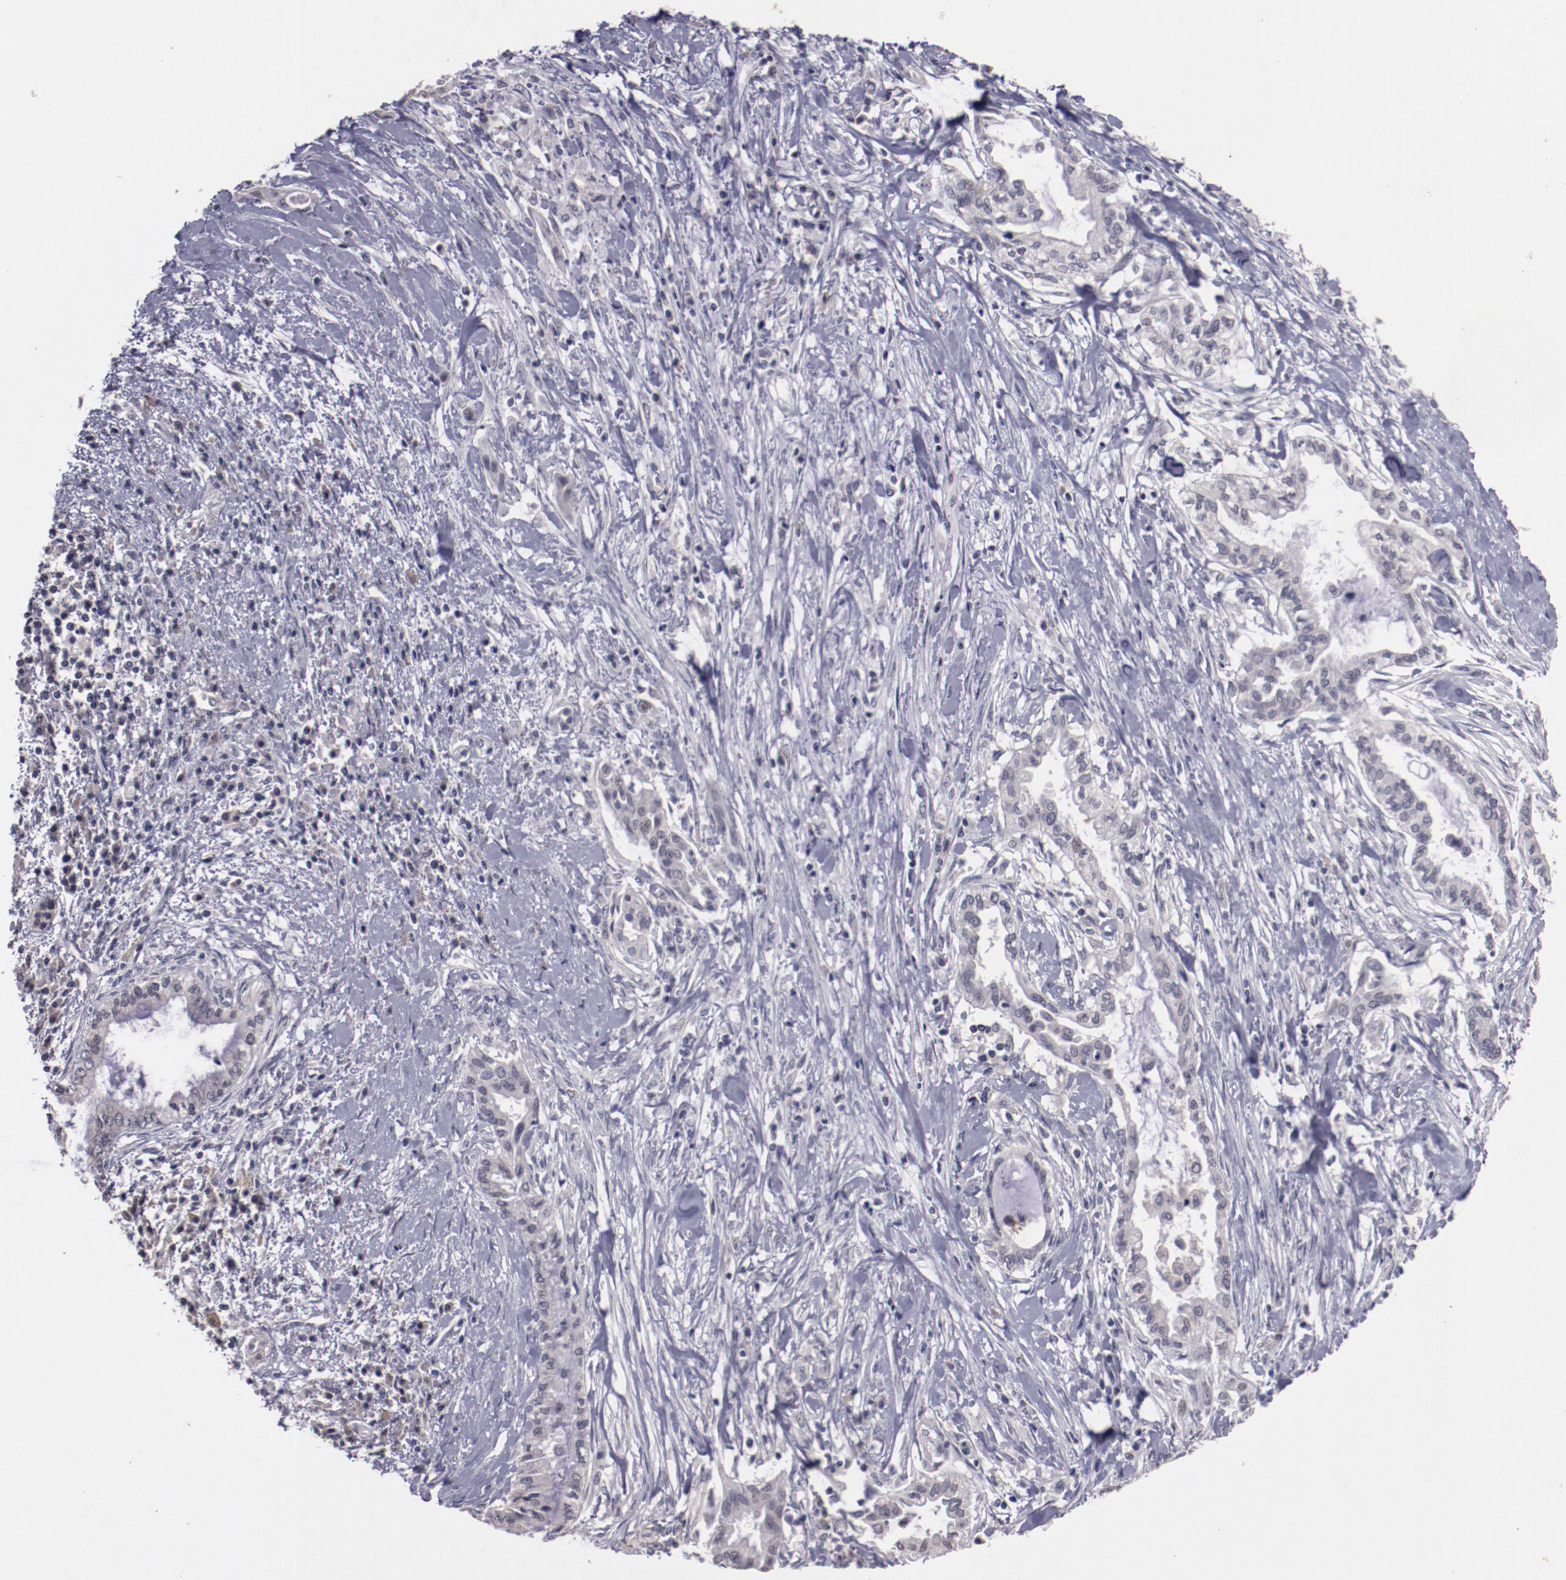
{"staining": {"intensity": "weak", "quantity": "<25%", "location": "cytoplasmic/membranous"}, "tissue": "pancreatic cancer", "cell_type": "Tumor cells", "image_type": "cancer", "snomed": [{"axis": "morphology", "description": "Adenocarcinoma, NOS"}, {"axis": "topography", "description": "Pancreas"}], "caption": "Immunohistochemical staining of human adenocarcinoma (pancreatic) displays no significant expression in tumor cells.", "gene": "NRXN3", "patient": {"sex": "female", "age": 64}}